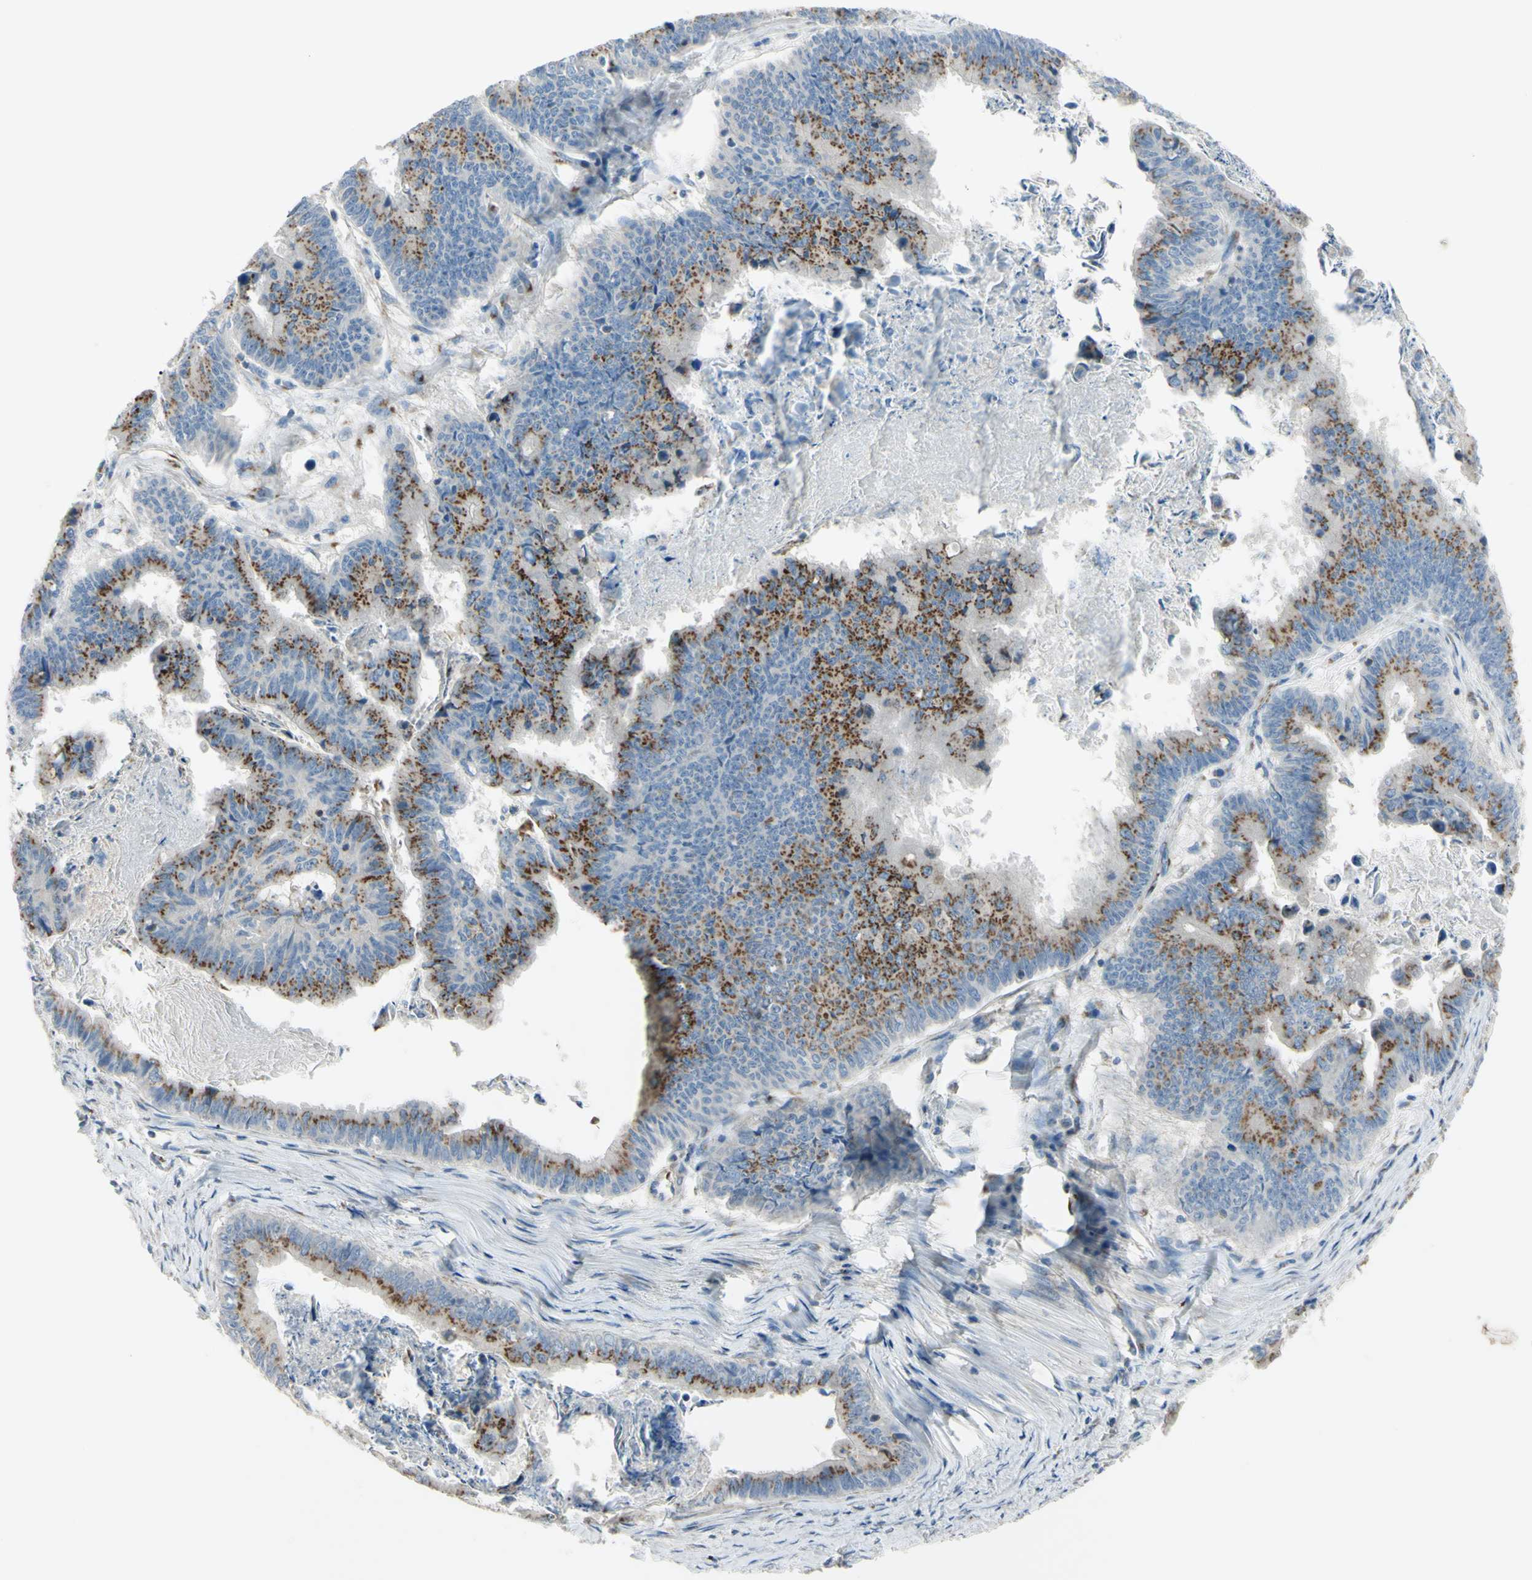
{"staining": {"intensity": "moderate", "quantity": "25%-75%", "location": "cytoplasmic/membranous"}, "tissue": "stomach cancer", "cell_type": "Tumor cells", "image_type": "cancer", "snomed": [{"axis": "morphology", "description": "Adenocarcinoma, NOS"}, {"axis": "topography", "description": "Stomach, lower"}], "caption": "Protein expression analysis of stomach cancer (adenocarcinoma) exhibits moderate cytoplasmic/membranous positivity in approximately 25%-75% of tumor cells.", "gene": "B4GALT3", "patient": {"sex": "male", "age": 77}}